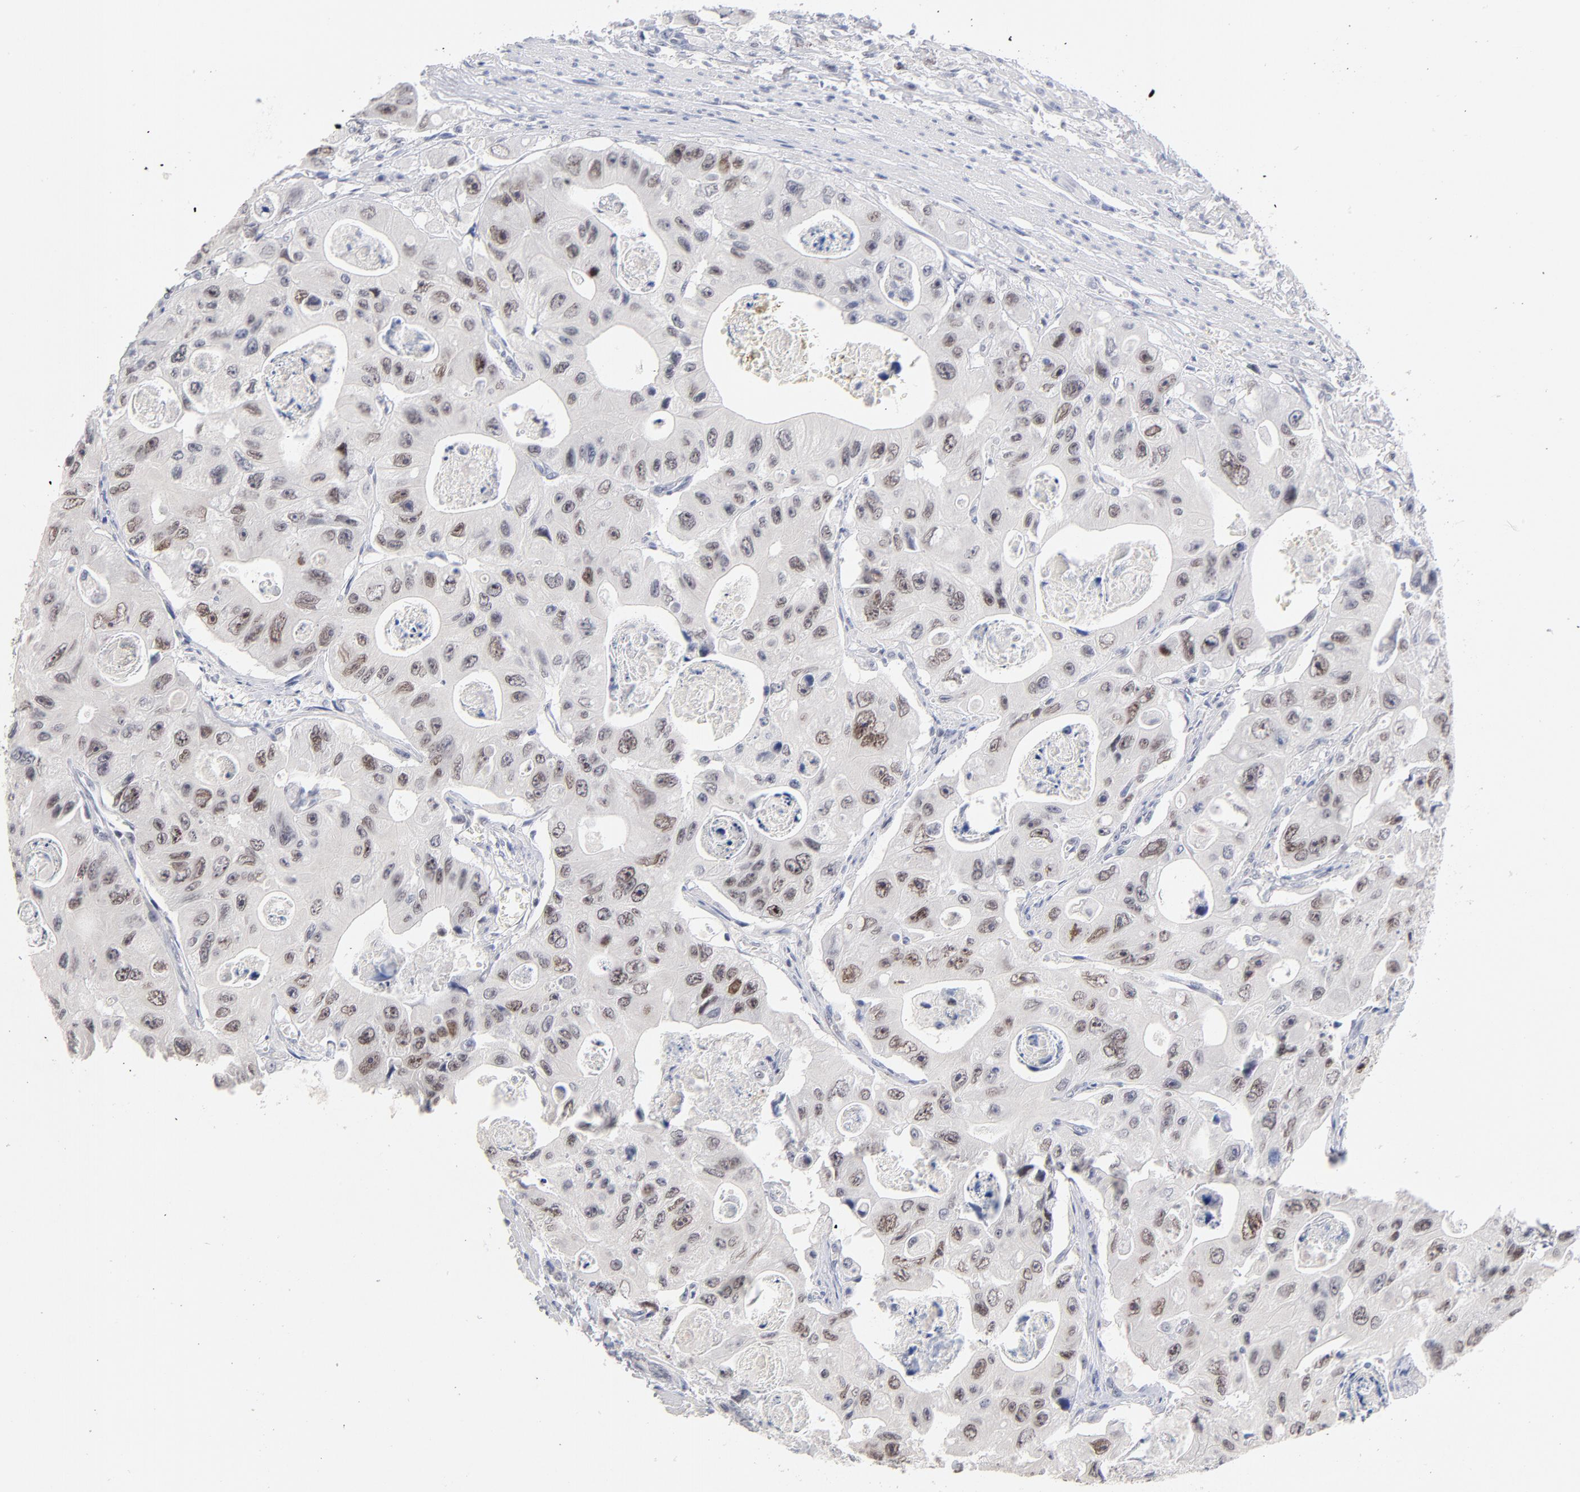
{"staining": {"intensity": "weak", "quantity": "25%-75%", "location": "nuclear"}, "tissue": "colorectal cancer", "cell_type": "Tumor cells", "image_type": "cancer", "snomed": [{"axis": "morphology", "description": "Adenocarcinoma, NOS"}, {"axis": "topography", "description": "Colon"}], "caption": "Immunohistochemistry (IHC) staining of colorectal adenocarcinoma, which exhibits low levels of weak nuclear staining in approximately 25%-75% of tumor cells indicating weak nuclear protein staining. The staining was performed using DAB (3,3'-diaminobenzidine) (brown) for protein detection and nuclei were counterstained in hematoxylin (blue).", "gene": "ORC2", "patient": {"sex": "female", "age": 46}}